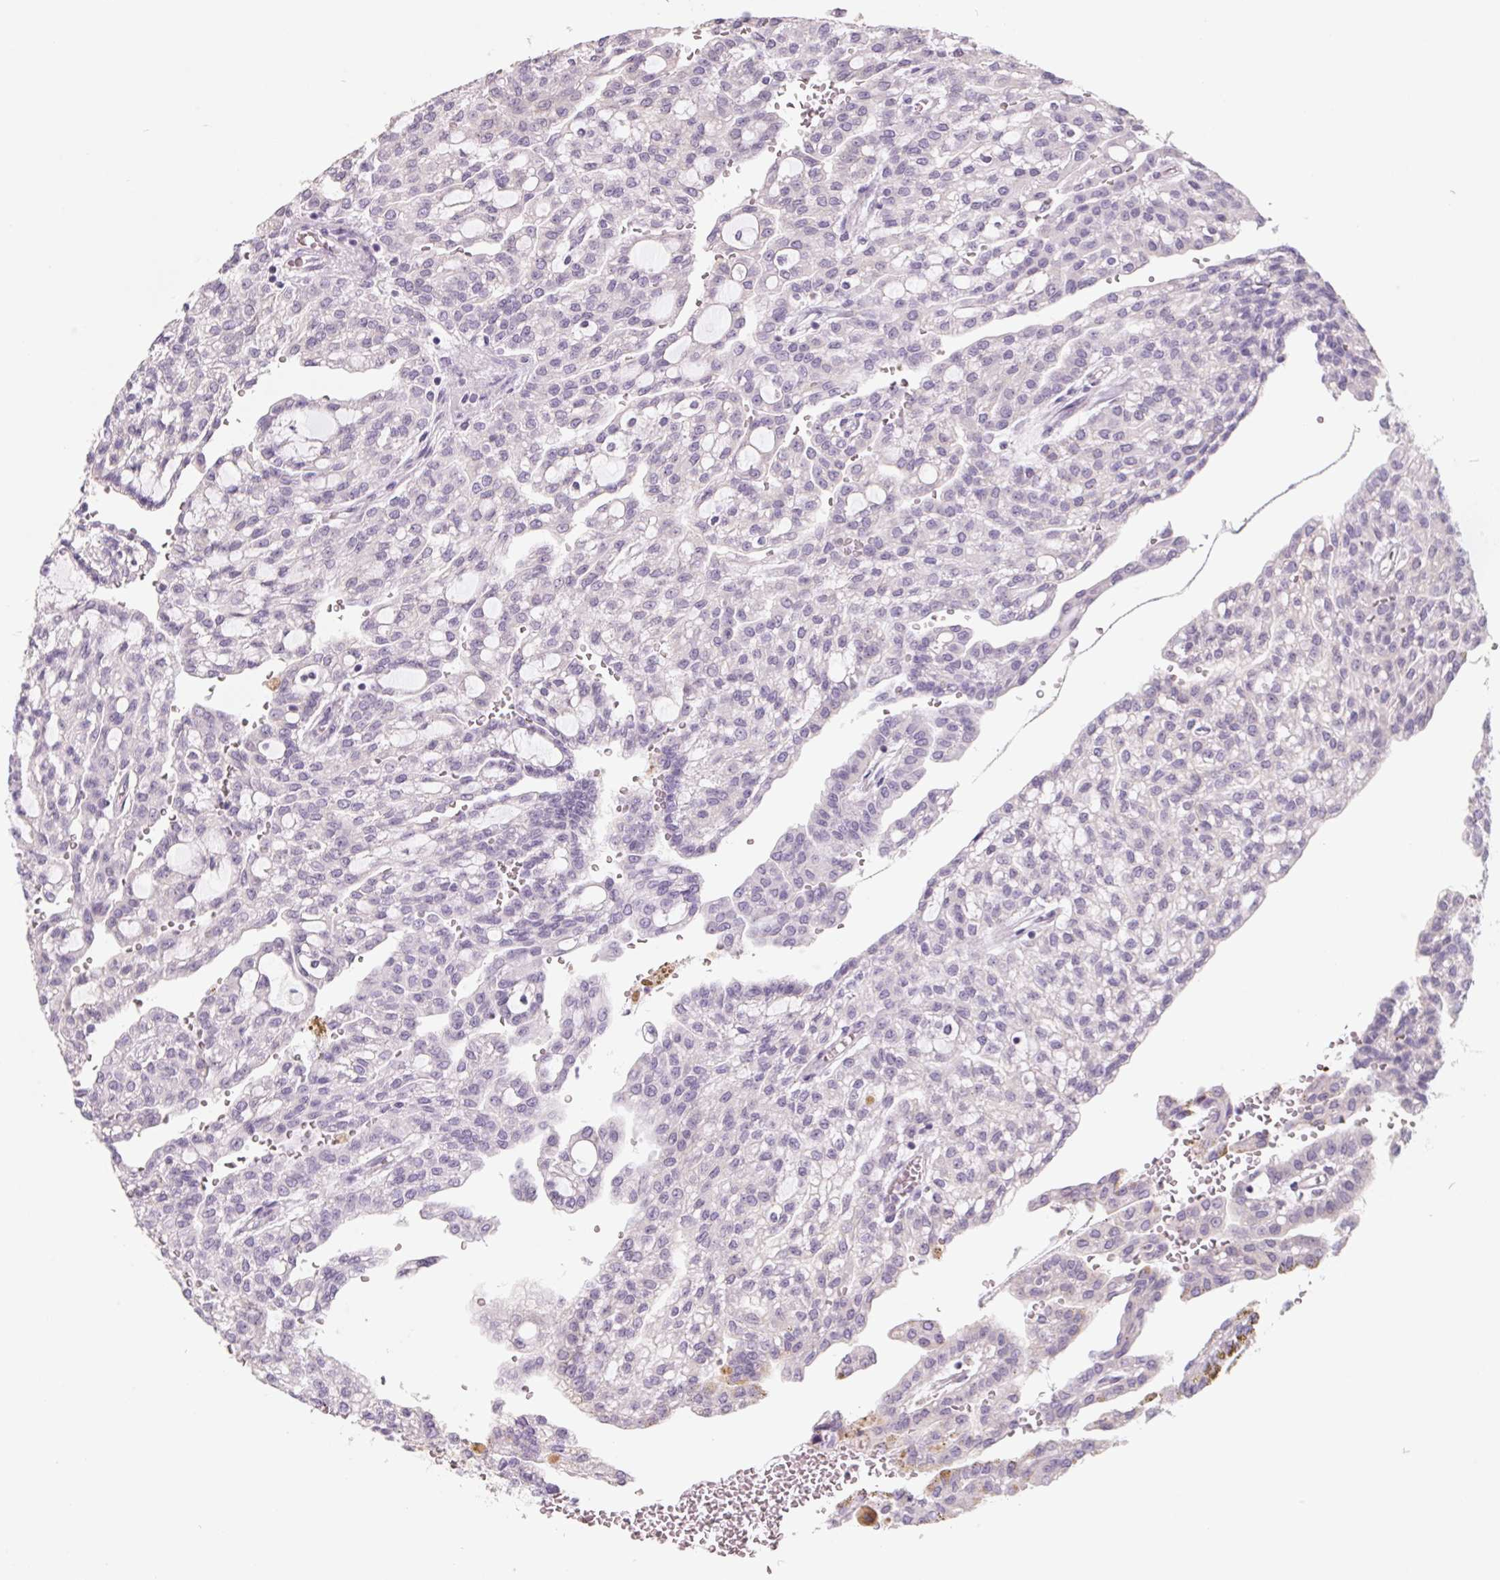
{"staining": {"intensity": "negative", "quantity": "none", "location": "none"}, "tissue": "renal cancer", "cell_type": "Tumor cells", "image_type": "cancer", "snomed": [{"axis": "morphology", "description": "Adenocarcinoma, NOS"}, {"axis": "topography", "description": "Kidney"}], "caption": "Immunohistochemical staining of human renal adenocarcinoma demonstrates no significant staining in tumor cells. (DAB (3,3'-diaminobenzidine) immunohistochemistry, high magnification).", "gene": "FTCD", "patient": {"sex": "male", "age": 63}}